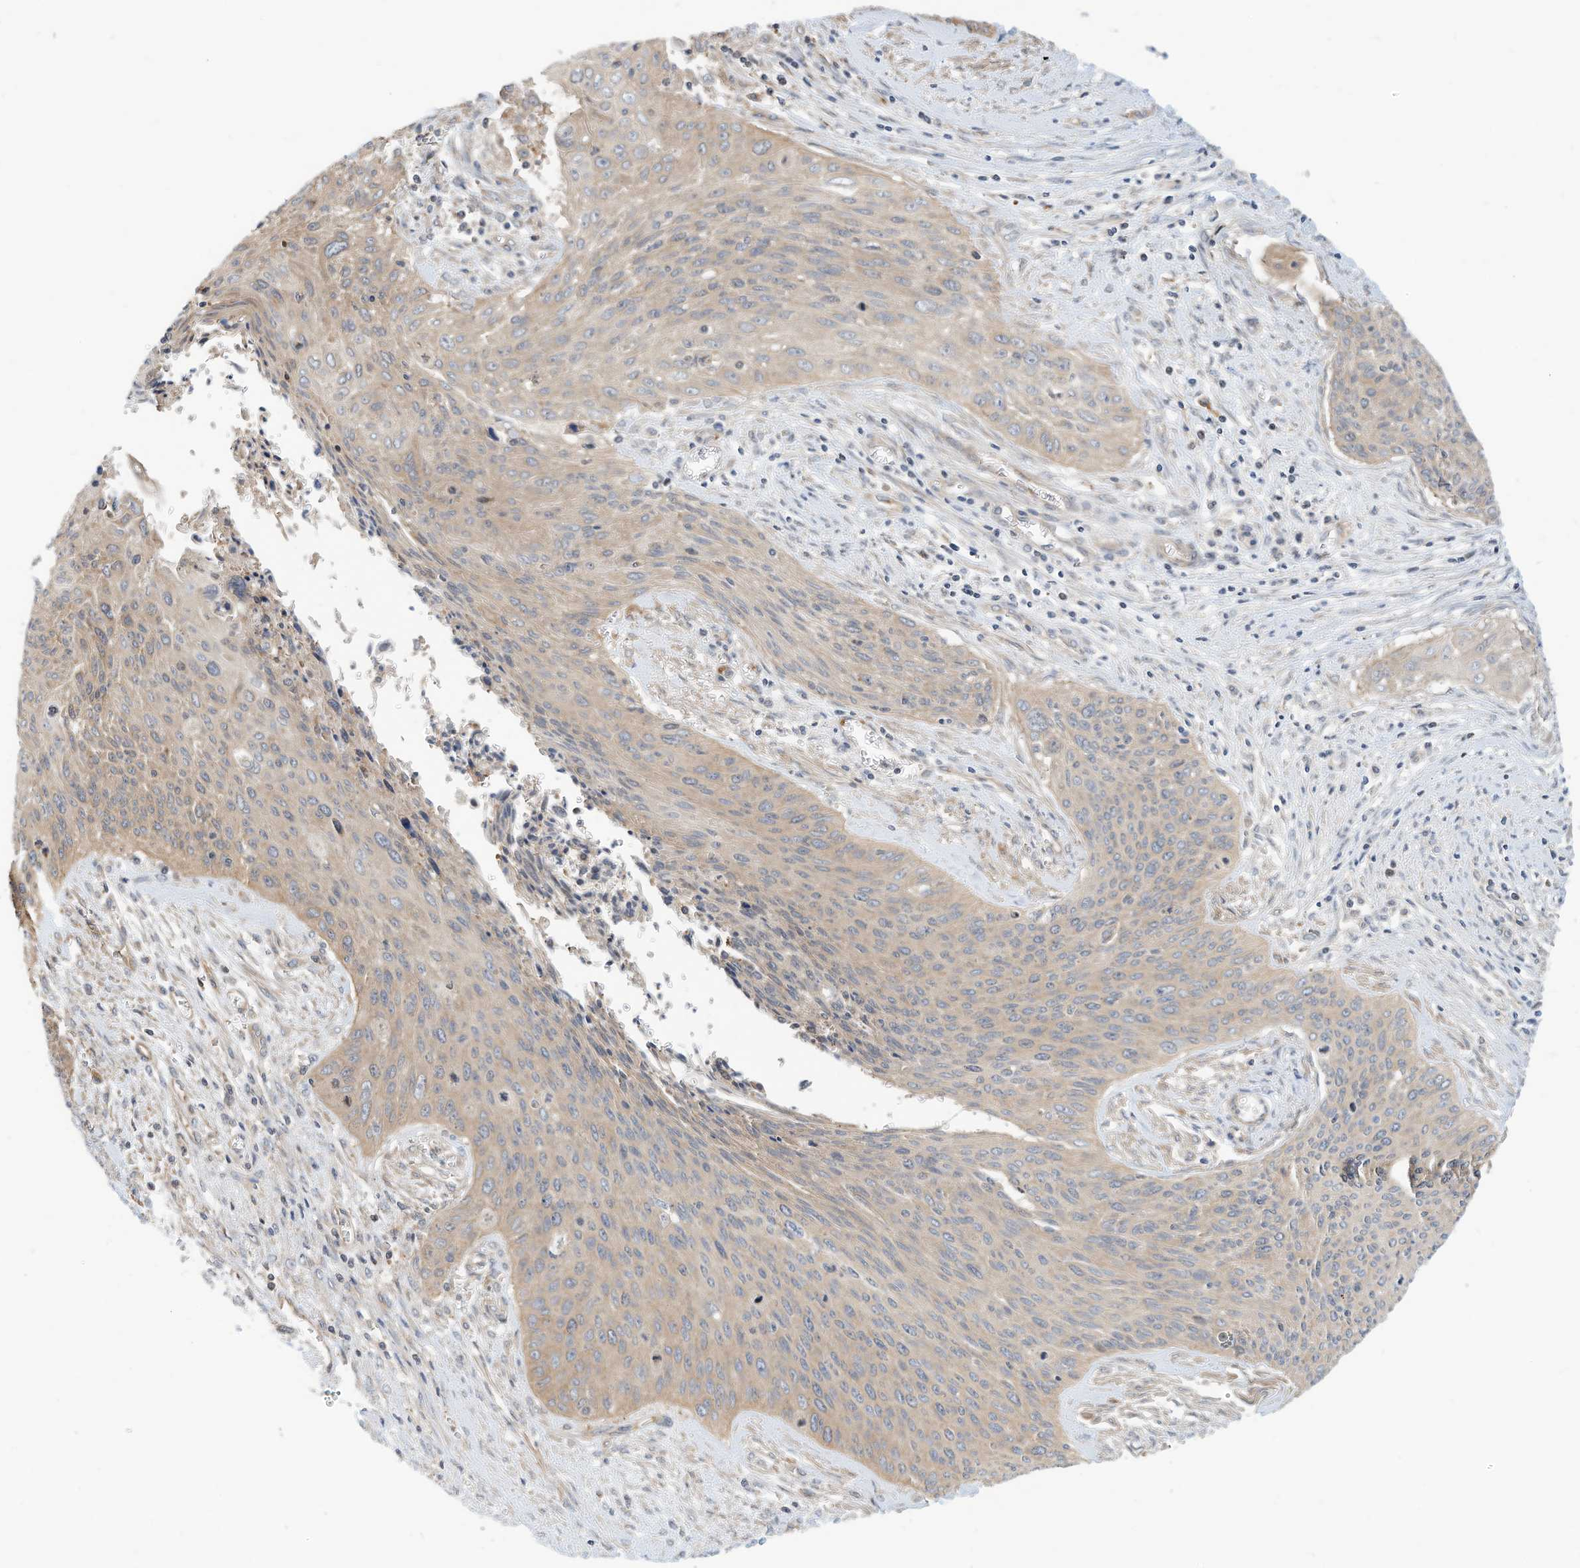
{"staining": {"intensity": "weak", "quantity": "25%-75%", "location": "cytoplasmic/membranous"}, "tissue": "cervical cancer", "cell_type": "Tumor cells", "image_type": "cancer", "snomed": [{"axis": "morphology", "description": "Squamous cell carcinoma, NOS"}, {"axis": "topography", "description": "Cervix"}], "caption": "Cervical cancer (squamous cell carcinoma) was stained to show a protein in brown. There is low levels of weak cytoplasmic/membranous expression in approximately 25%-75% of tumor cells.", "gene": "OFD1", "patient": {"sex": "female", "age": 55}}